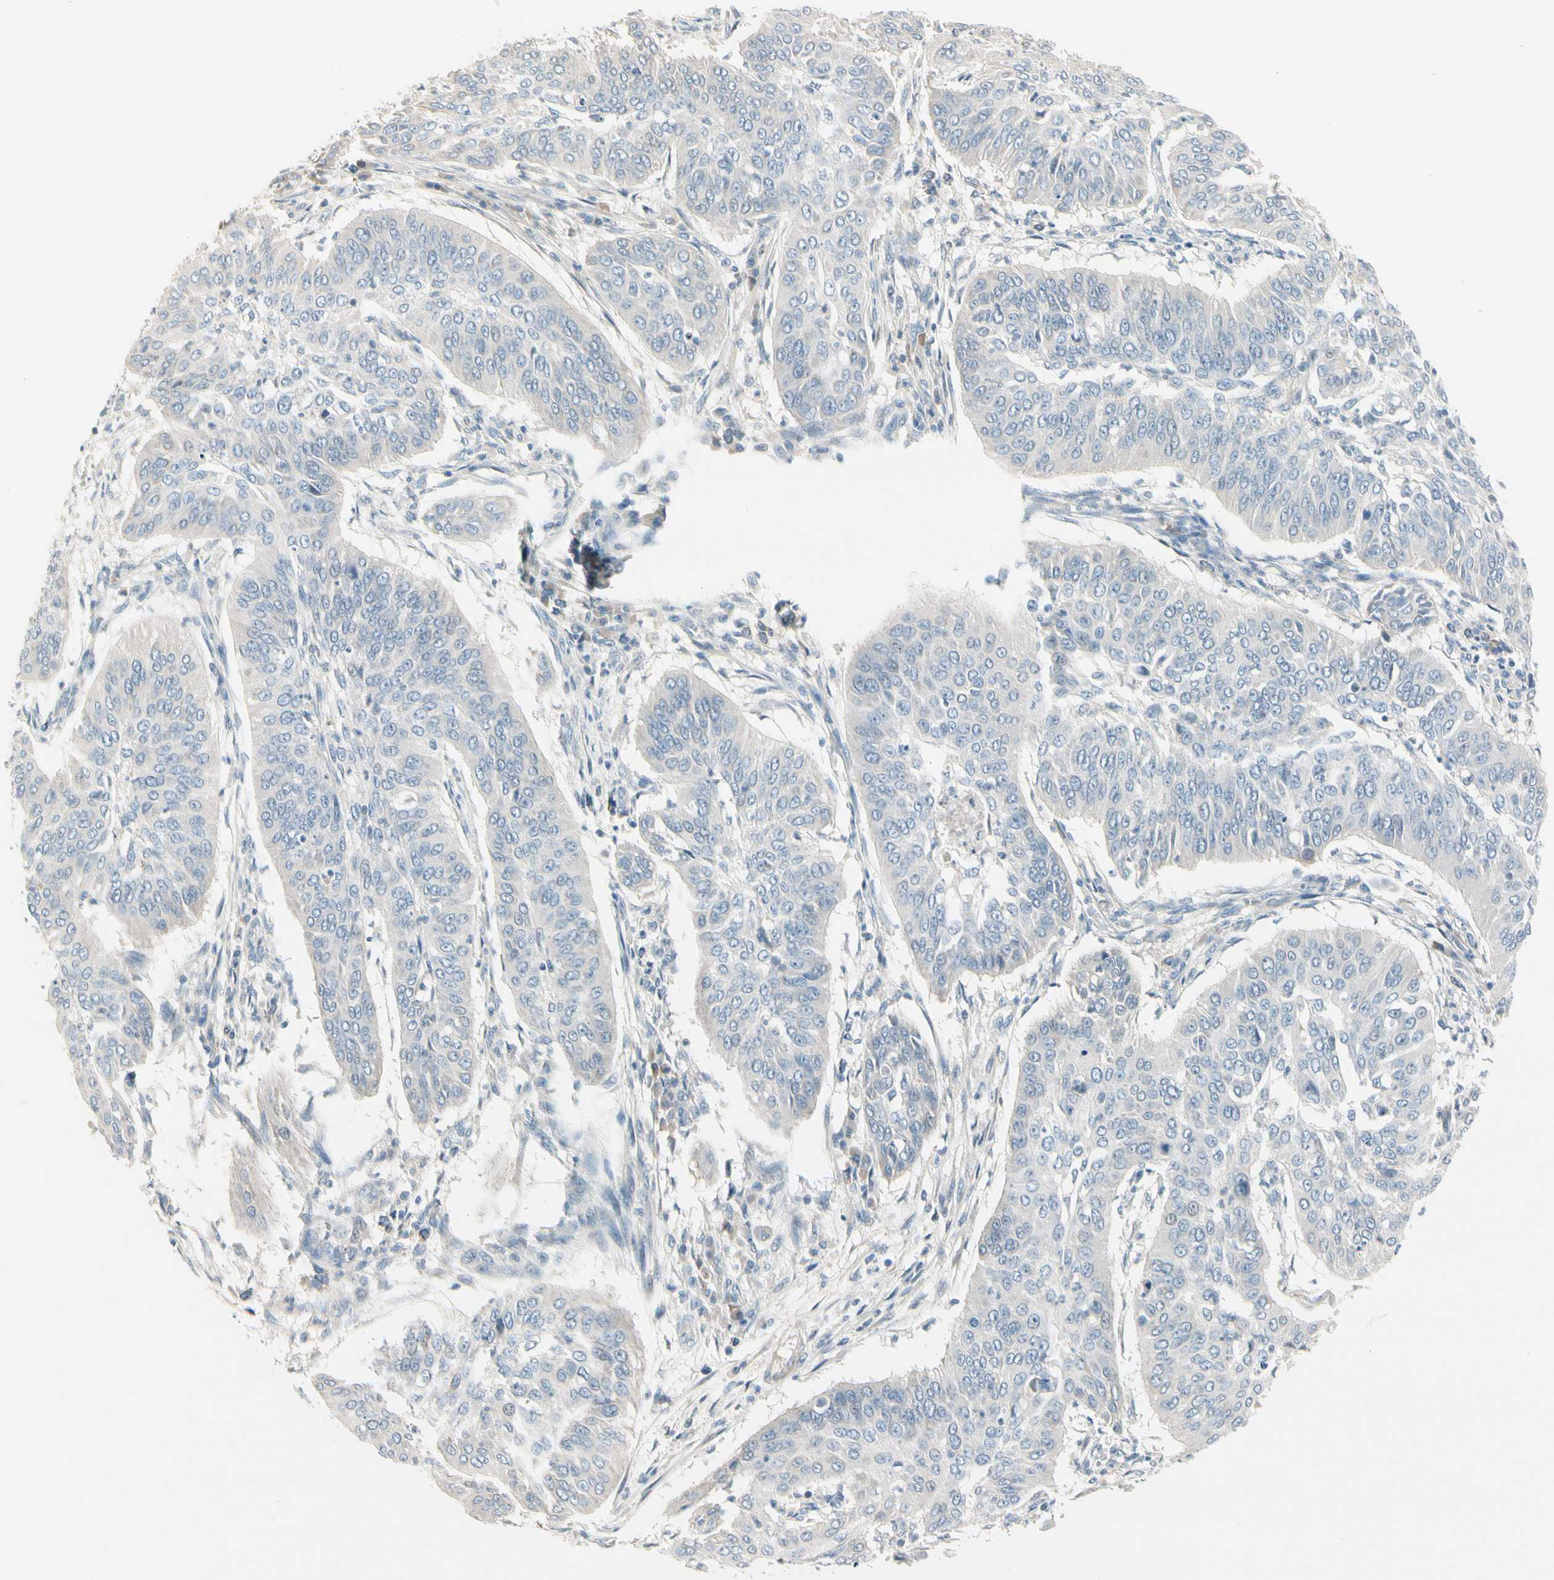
{"staining": {"intensity": "negative", "quantity": "none", "location": "none"}, "tissue": "cervical cancer", "cell_type": "Tumor cells", "image_type": "cancer", "snomed": [{"axis": "morphology", "description": "Normal tissue, NOS"}, {"axis": "morphology", "description": "Squamous cell carcinoma, NOS"}, {"axis": "topography", "description": "Cervix"}], "caption": "Squamous cell carcinoma (cervical) stained for a protein using IHC demonstrates no positivity tumor cells.", "gene": "CYP2E1", "patient": {"sex": "female", "age": 39}}